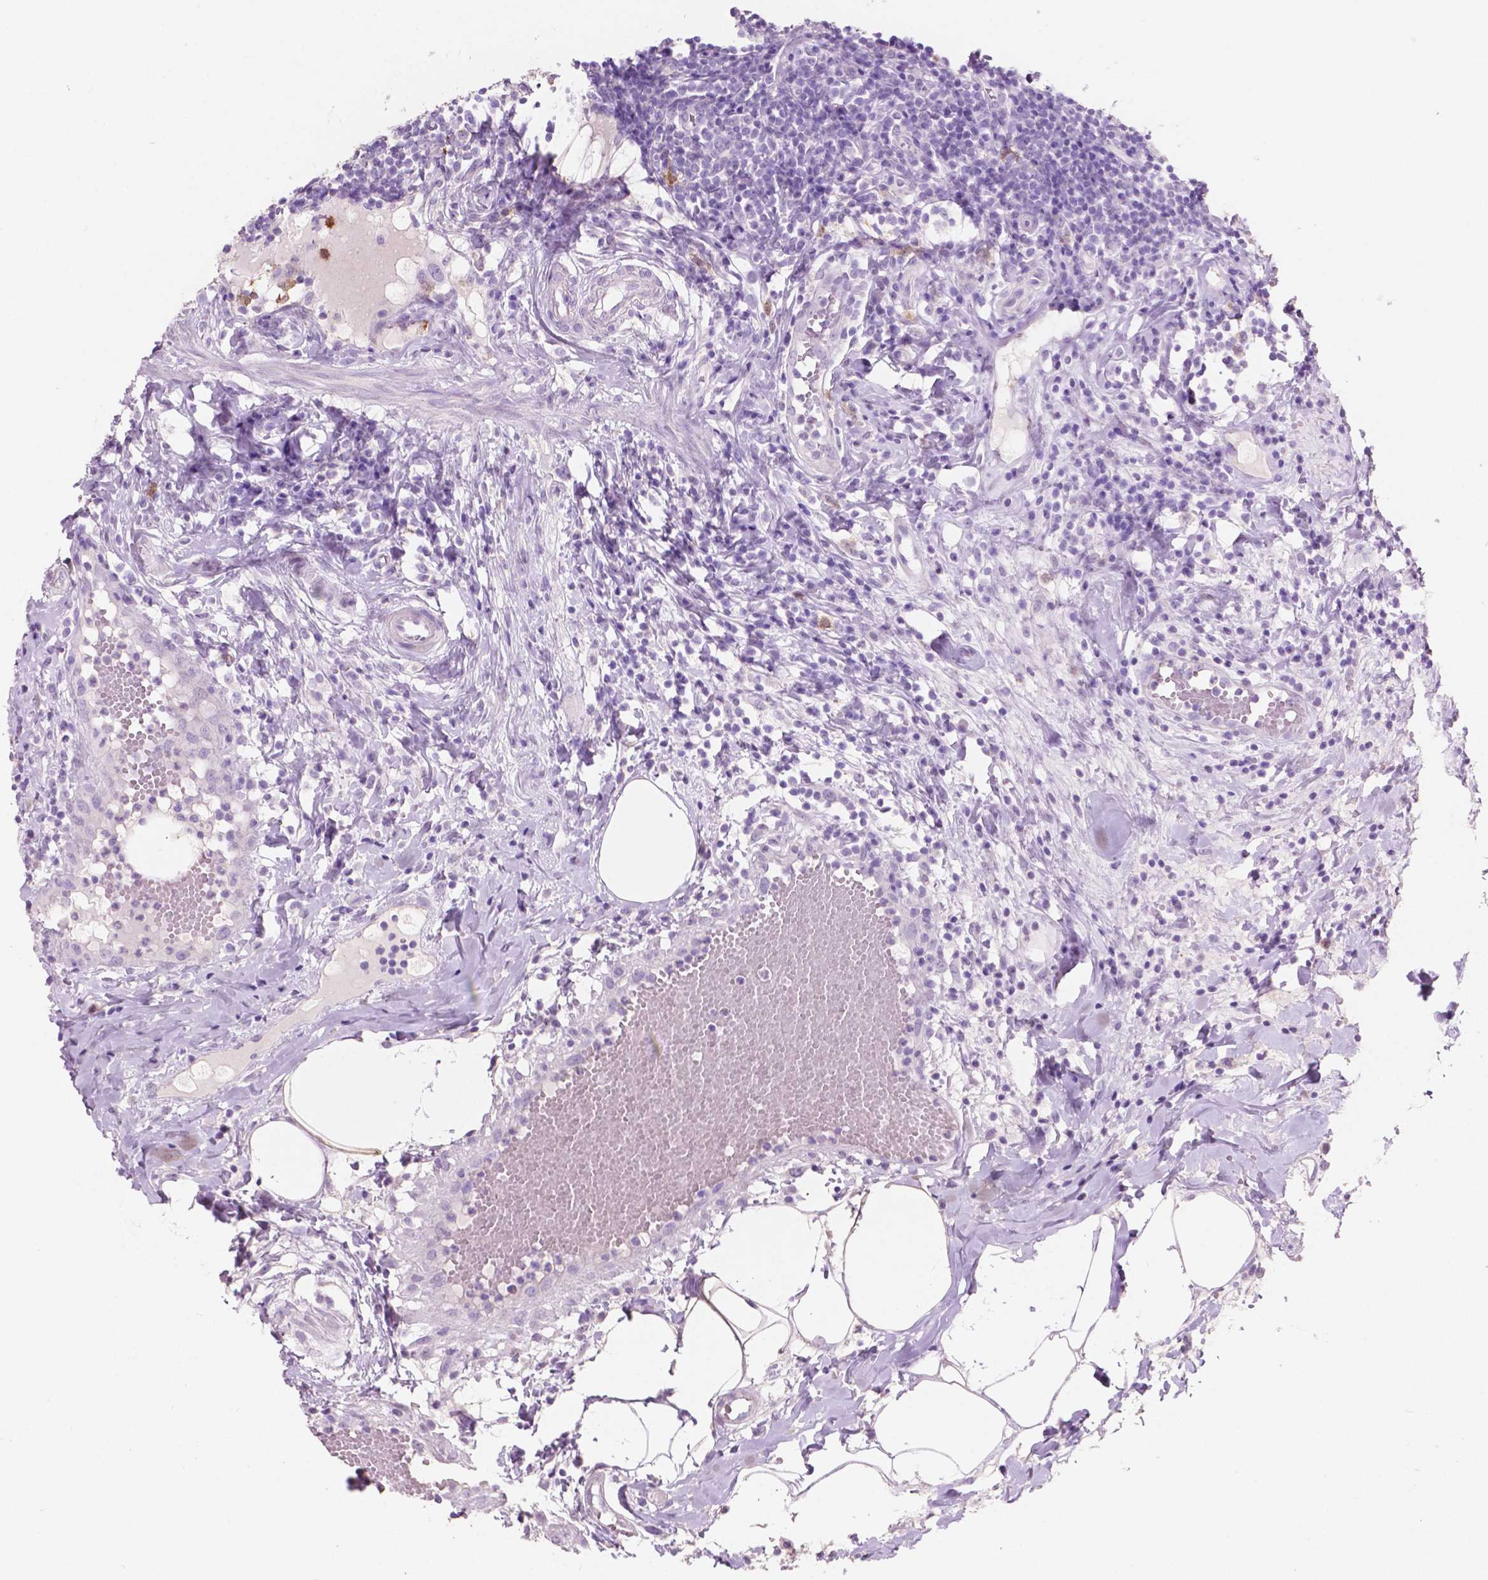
{"staining": {"intensity": "negative", "quantity": "none", "location": "none"}, "tissue": "appendix", "cell_type": "Glandular cells", "image_type": "normal", "snomed": [{"axis": "morphology", "description": "Normal tissue, NOS"}, {"axis": "morphology", "description": "Inflammation, NOS"}, {"axis": "topography", "description": "Appendix"}], "caption": "An image of appendix stained for a protein displays no brown staining in glandular cells.", "gene": "IDO1", "patient": {"sex": "male", "age": 16}}